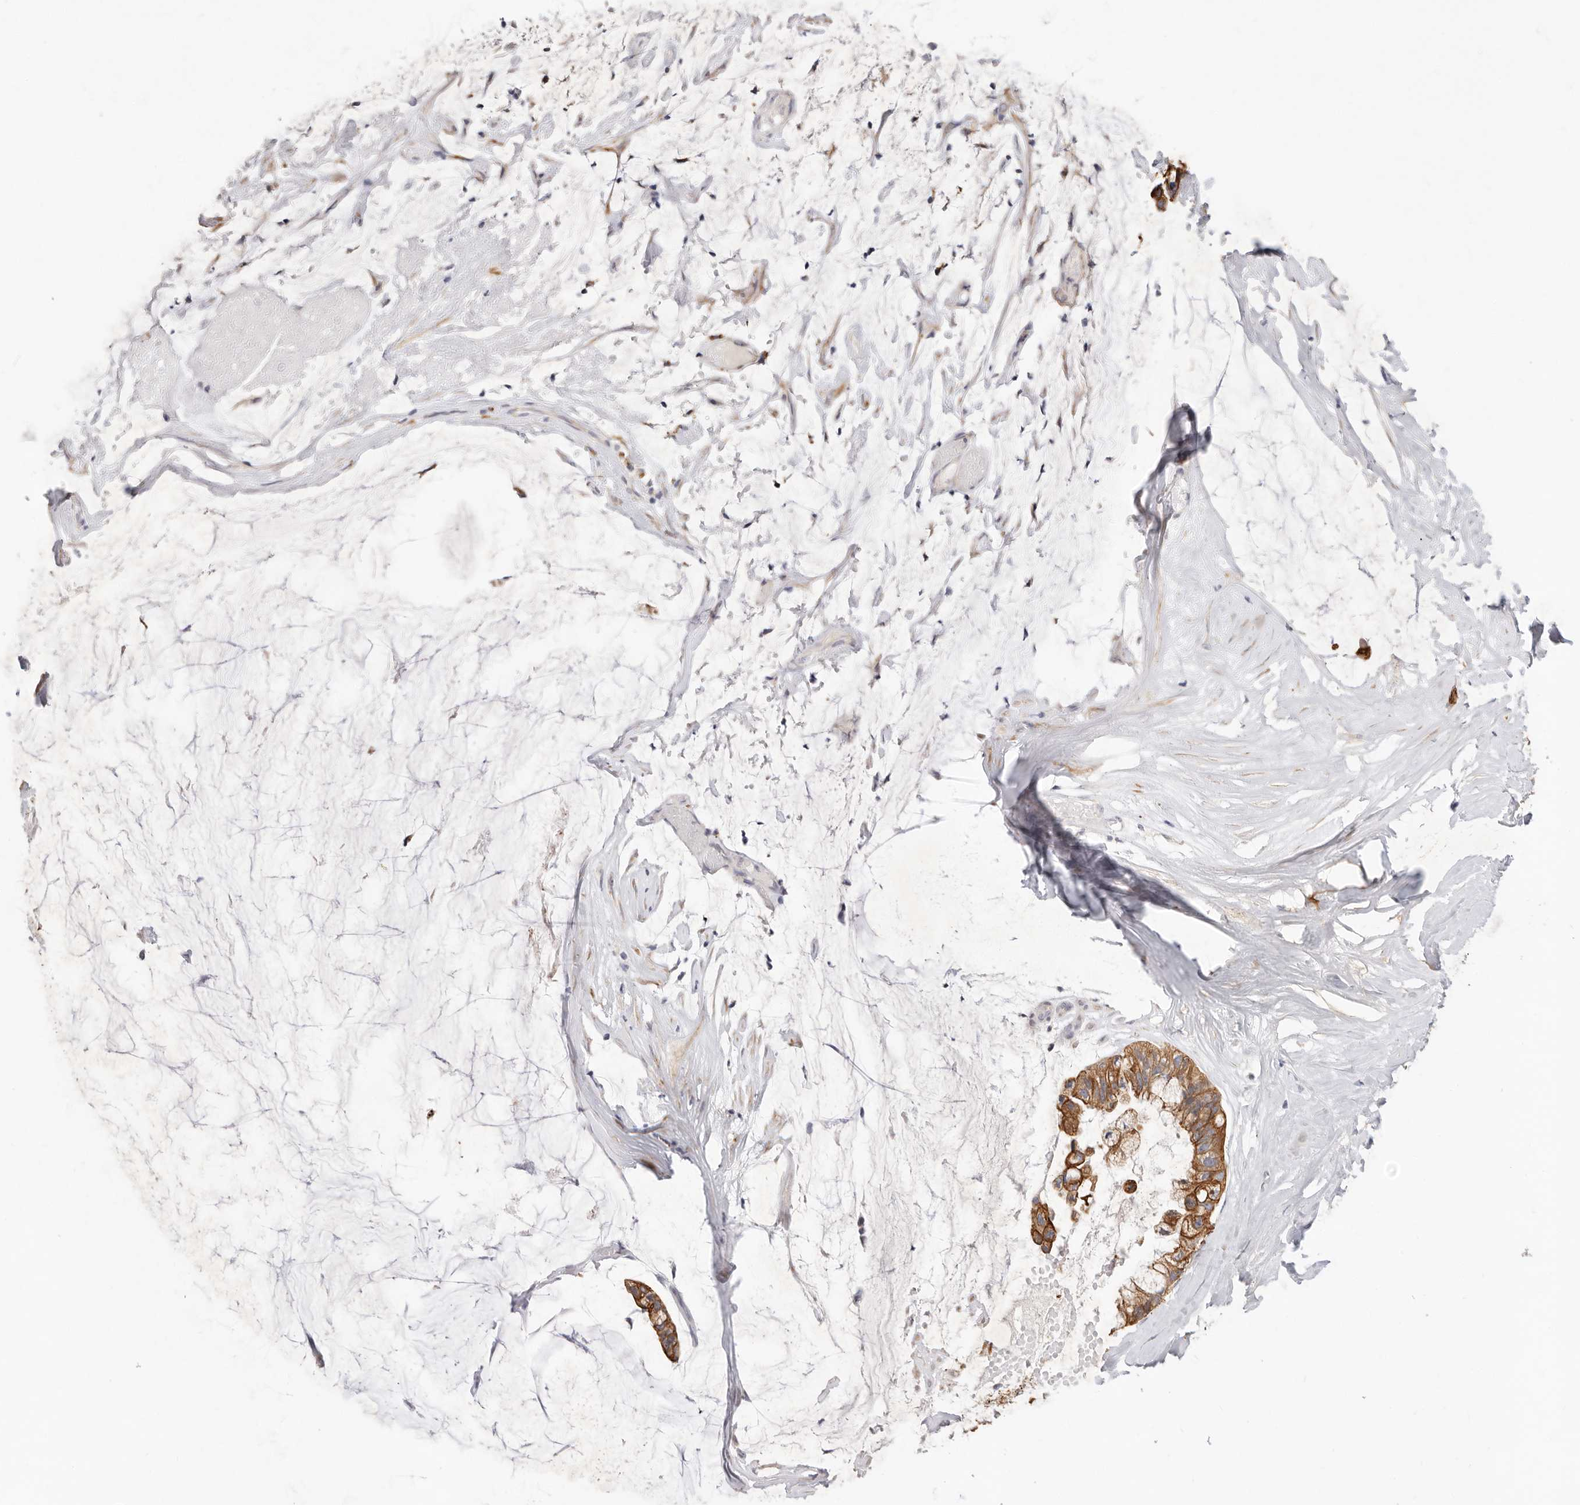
{"staining": {"intensity": "strong", "quantity": ">75%", "location": "cytoplasmic/membranous"}, "tissue": "ovarian cancer", "cell_type": "Tumor cells", "image_type": "cancer", "snomed": [{"axis": "morphology", "description": "Cystadenocarcinoma, mucinous, NOS"}, {"axis": "topography", "description": "Ovary"}], "caption": "Ovarian mucinous cystadenocarcinoma stained with a protein marker reveals strong staining in tumor cells.", "gene": "USH1C", "patient": {"sex": "female", "age": 39}}